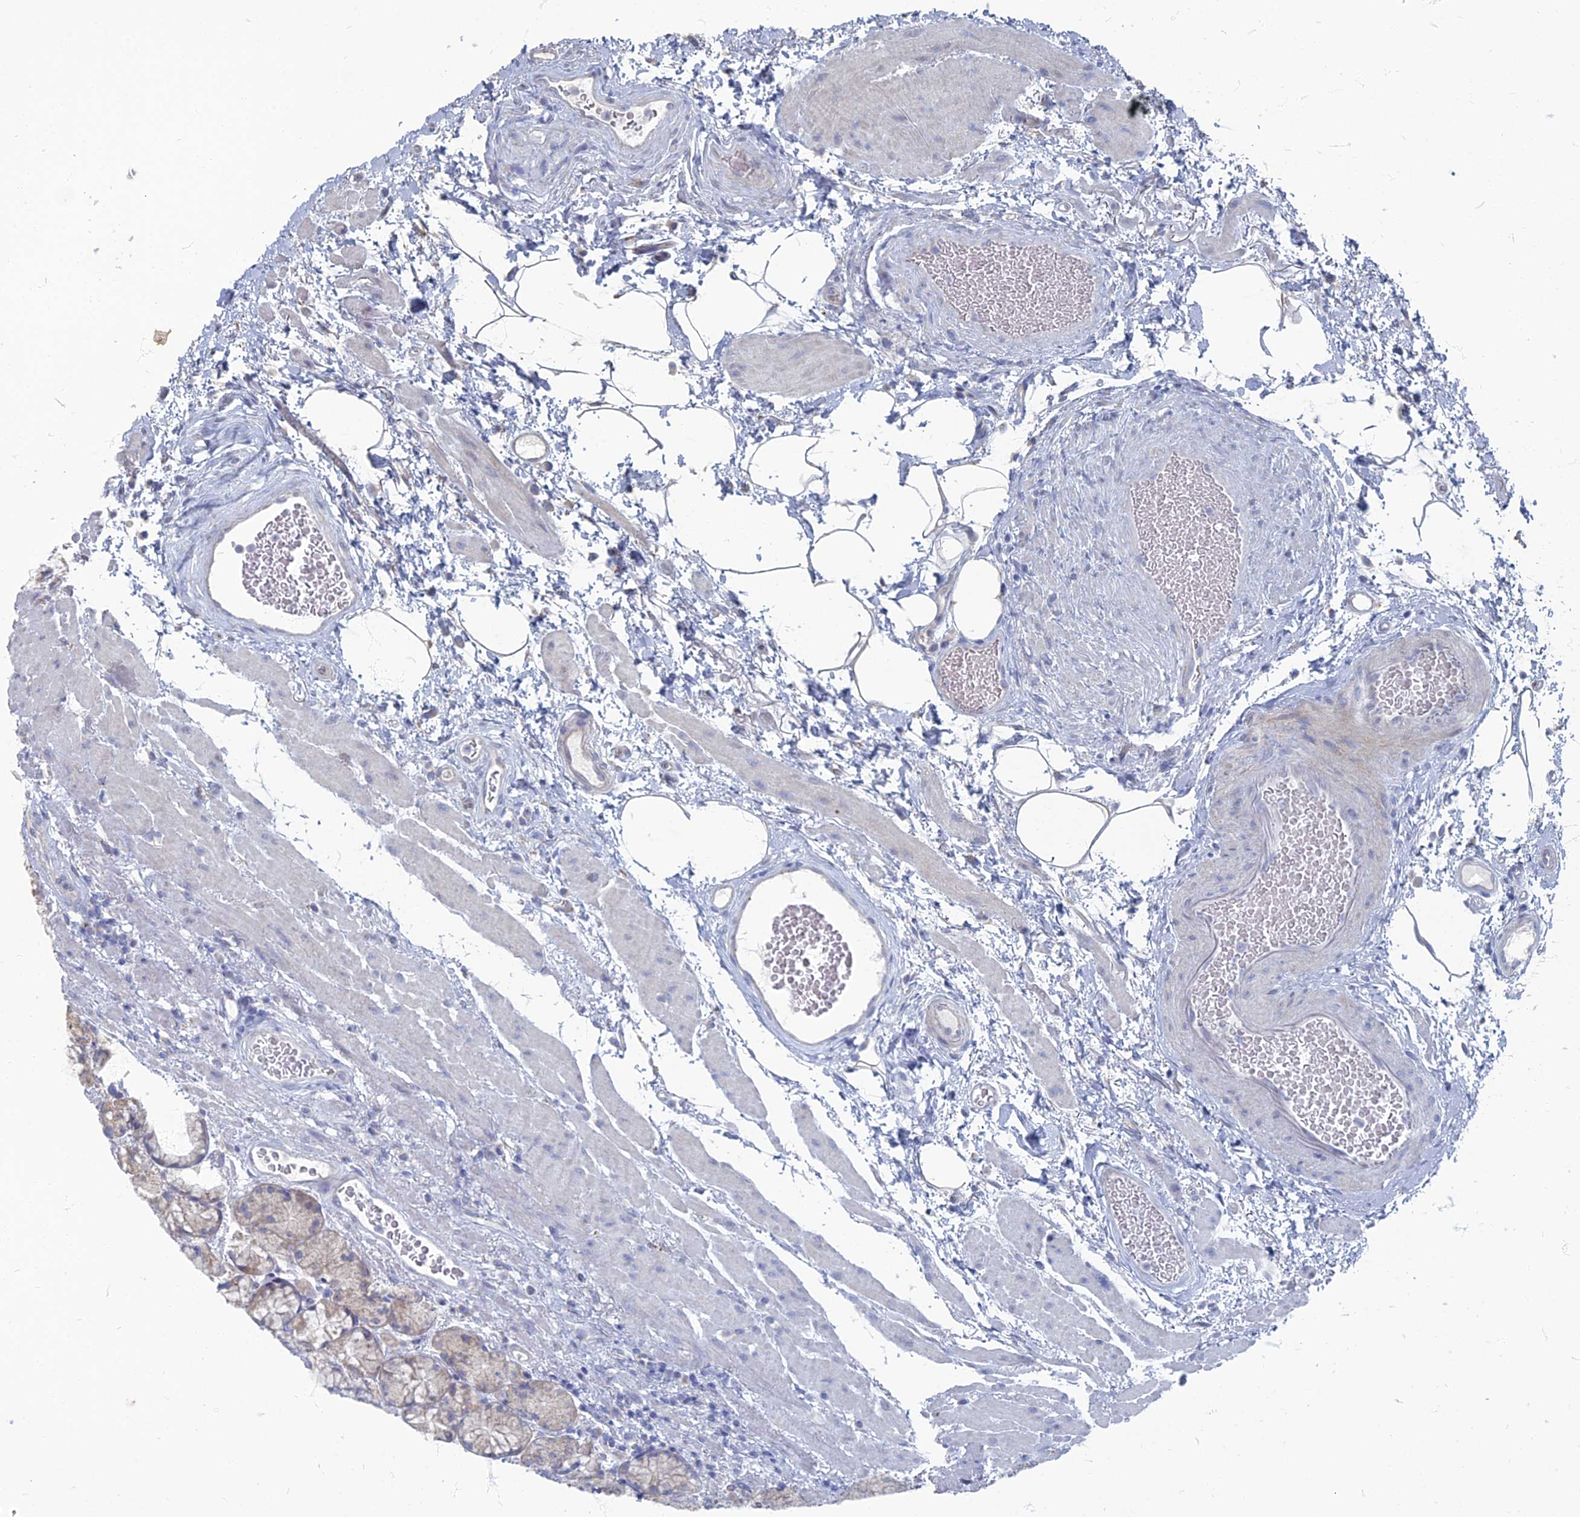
{"staining": {"intensity": "weak", "quantity": "25%-75%", "location": "cytoplasmic/membranous"}, "tissue": "stomach", "cell_type": "Glandular cells", "image_type": "normal", "snomed": [{"axis": "morphology", "description": "Normal tissue, NOS"}, {"axis": "topography", "description": "Stomach"}], "caption": "Brown immunohistochemical staining in normal human stomach displays weak cytoplasmic/membranous positivity in about 25%-75% of glandular cells.", "gene": "TMEM128", "patient": {"sex": "male", "age": 63}}